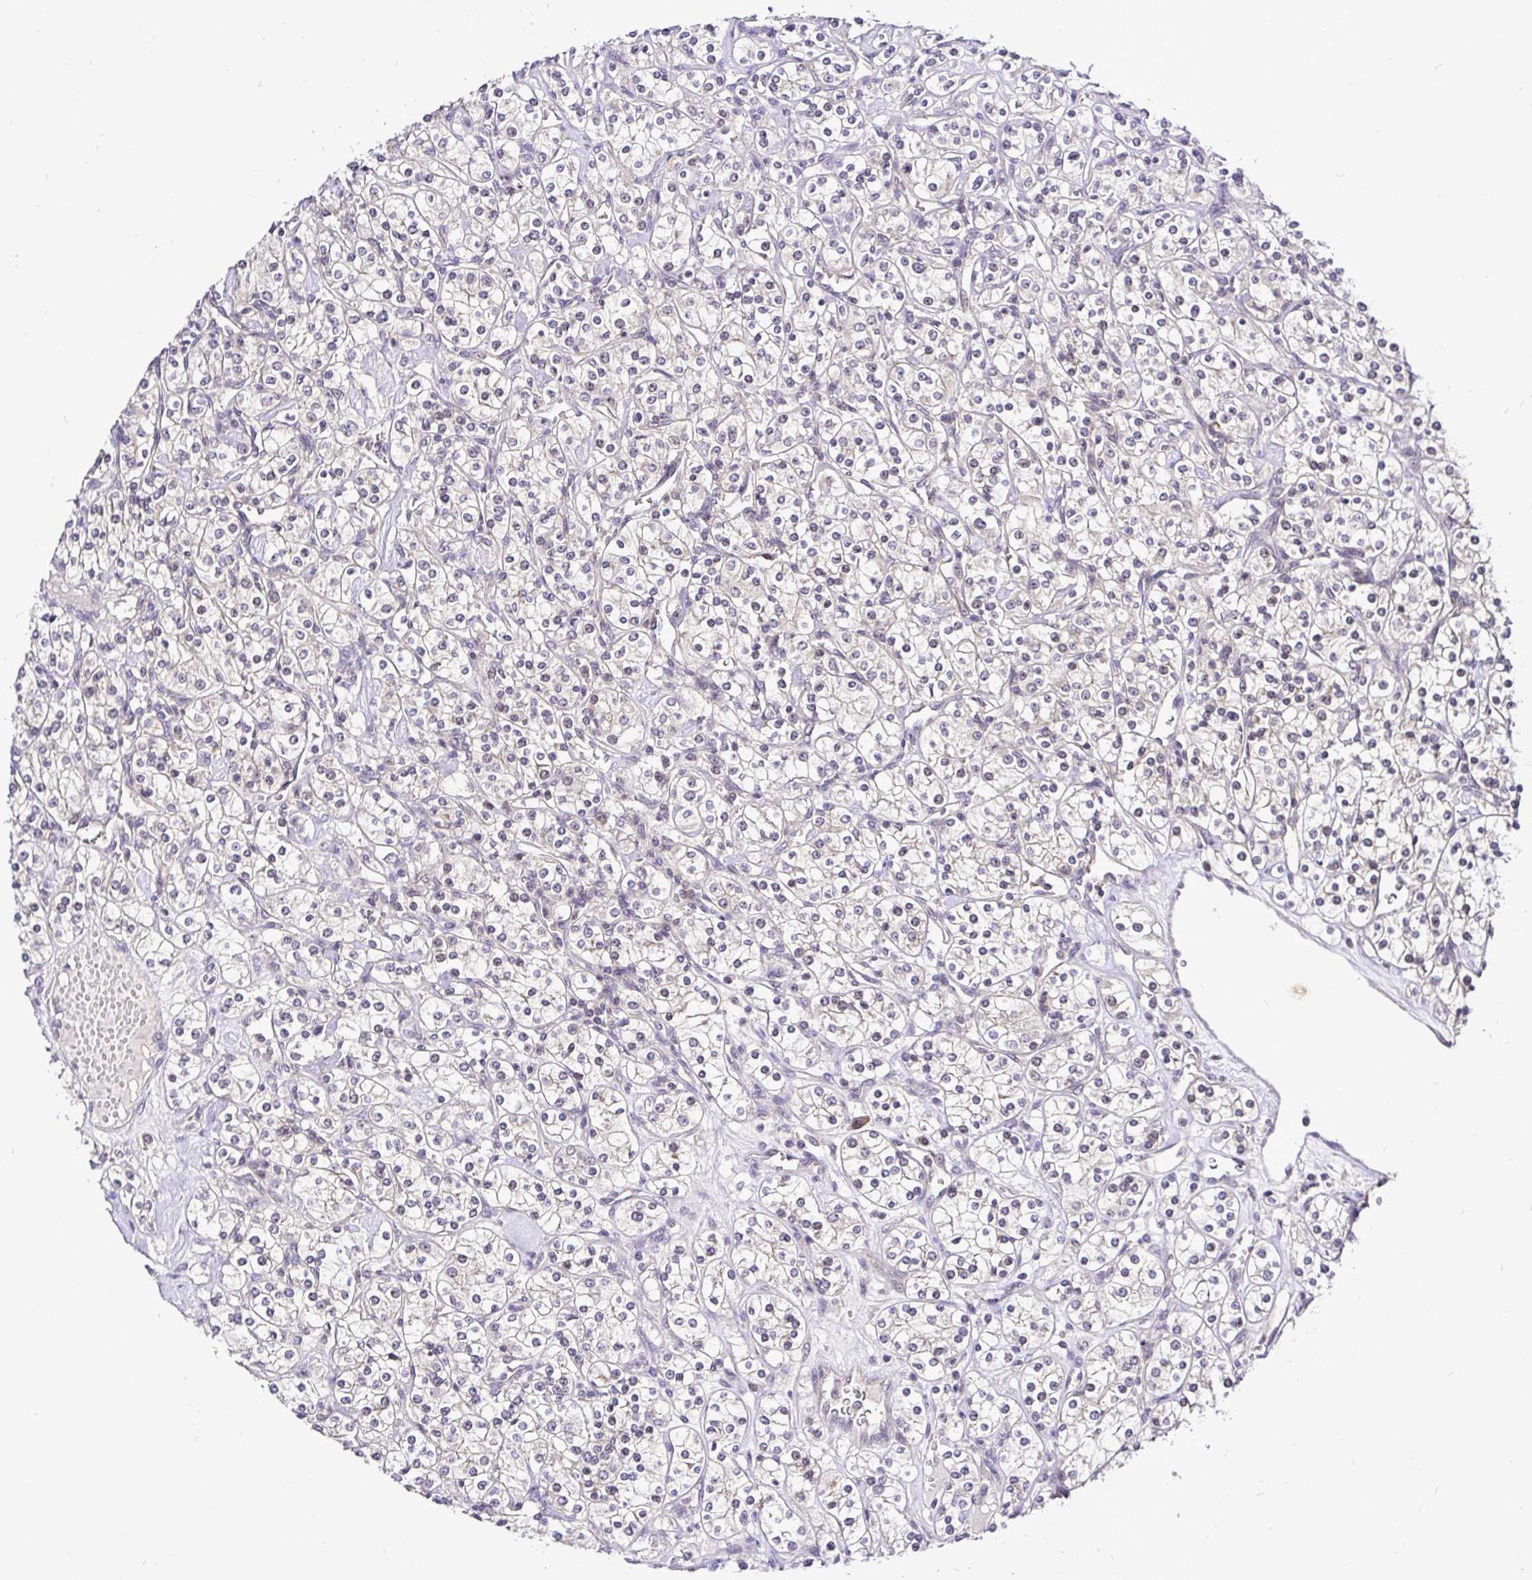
{"staining": {"intensity": "weak", "quantity": "25%-75%", "location": "cytoplasmic/membranous,nuclear"}, "tissue": "renal cancer", "cell_type": "Tumor cells", "image_type": "cancer", "snomed": [{"axis": "morphology", "description": "Adenocarcinoma, NOS"}, {"axis": "topography", "description": "Kidney"}], "caption": "A high-resolution photomicrograph shows immunohistochemistry staining of renal cancer (adenocarcinoma), which displays weak cytoplasmic/membranous and nuclear staining in approximately 25%-75% of tumor cells.", "gene": "UBE2M", "patient": {"sex": "male", "age": 77}}